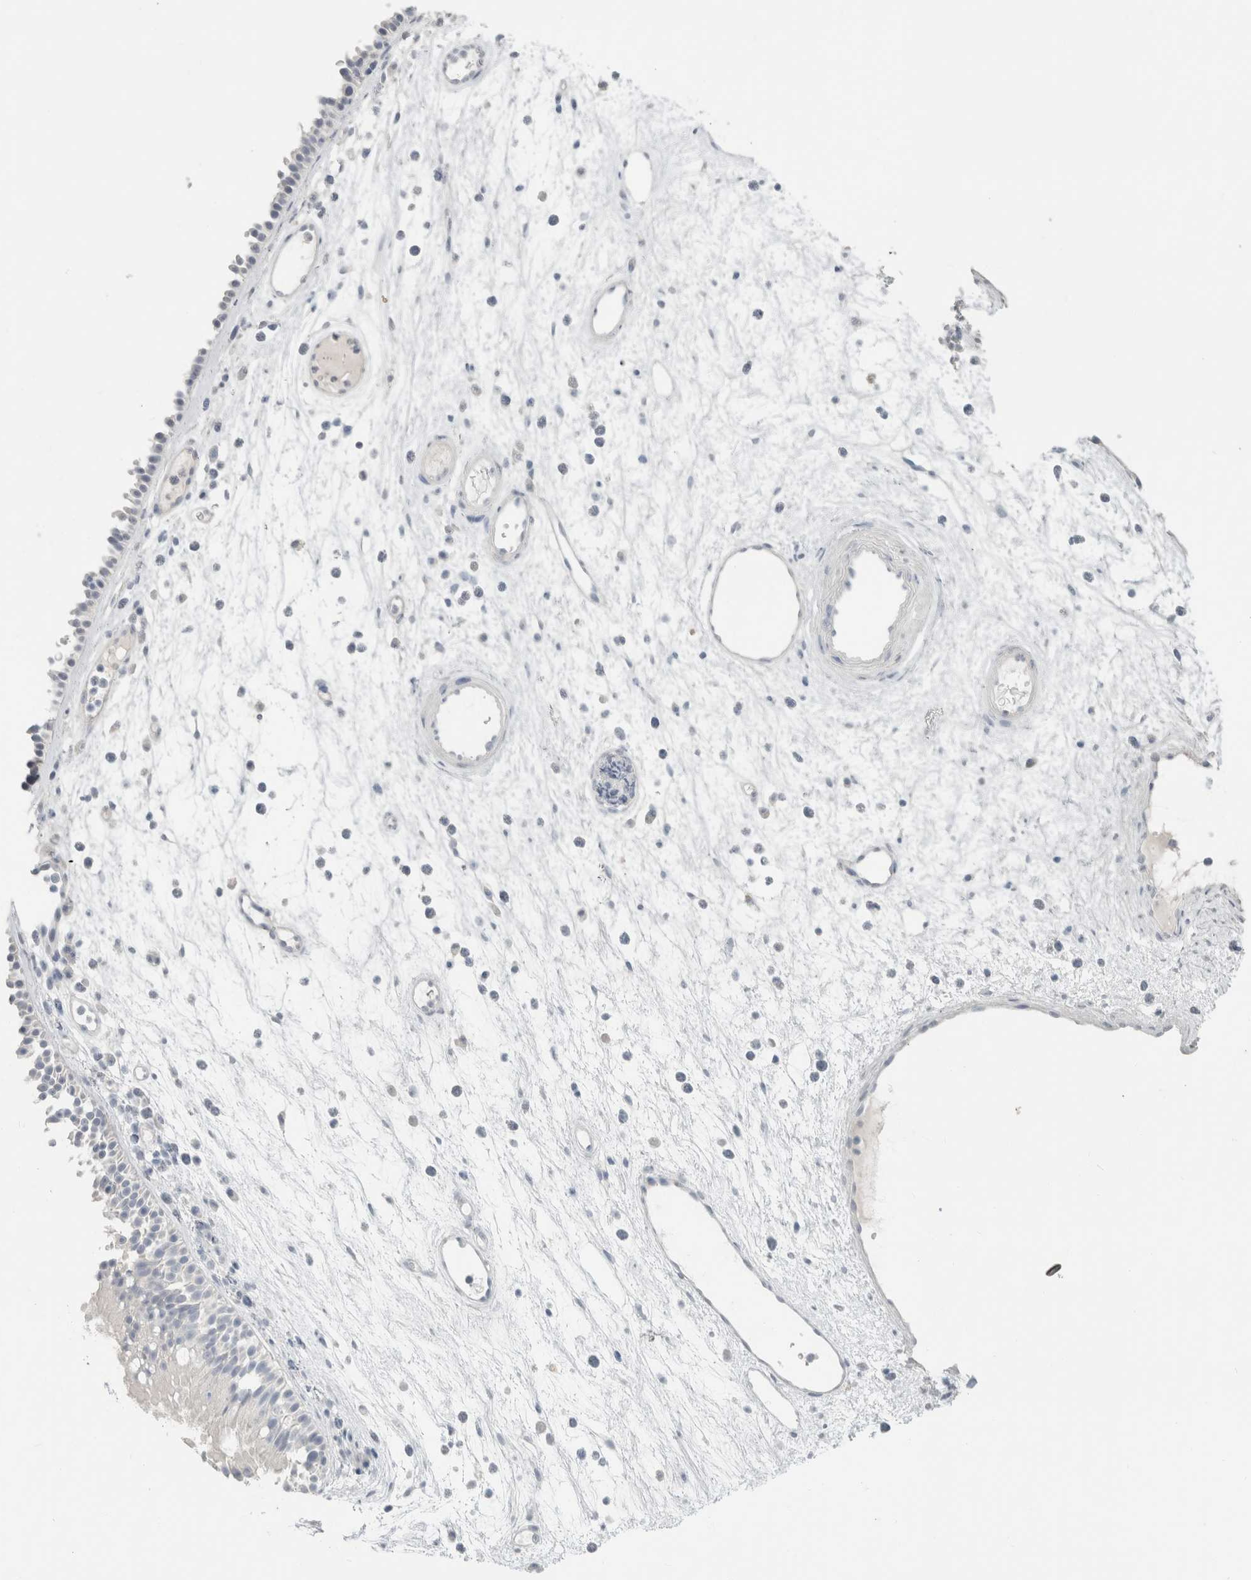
{"staining": {"intensity": "negative", "quantity": "none", "location": "none"}, "tissue": "nasopharynx", "cell_type": "Respiratory epithelial cells", "image_type": "normal", "snomed": [{"axis": "morphology", "description": "Normal tissue, NOS"}, {"axis": "morphology", "description": "Inflammation, NOS"}, {"axis": "morphology", "description": "Malignant melanoma, Metastatic site"}, {"axis": "topography", "description": "Nasopharynx"}], "caption": "DAB (3,3'-diaminobenzidine) immunohistochemical staining of benign nasopharynx displays no significant positivity in respiratory epithelial cells.", "gene": "SLC6A1", "patient": {"sex": "male", "age": 70}}